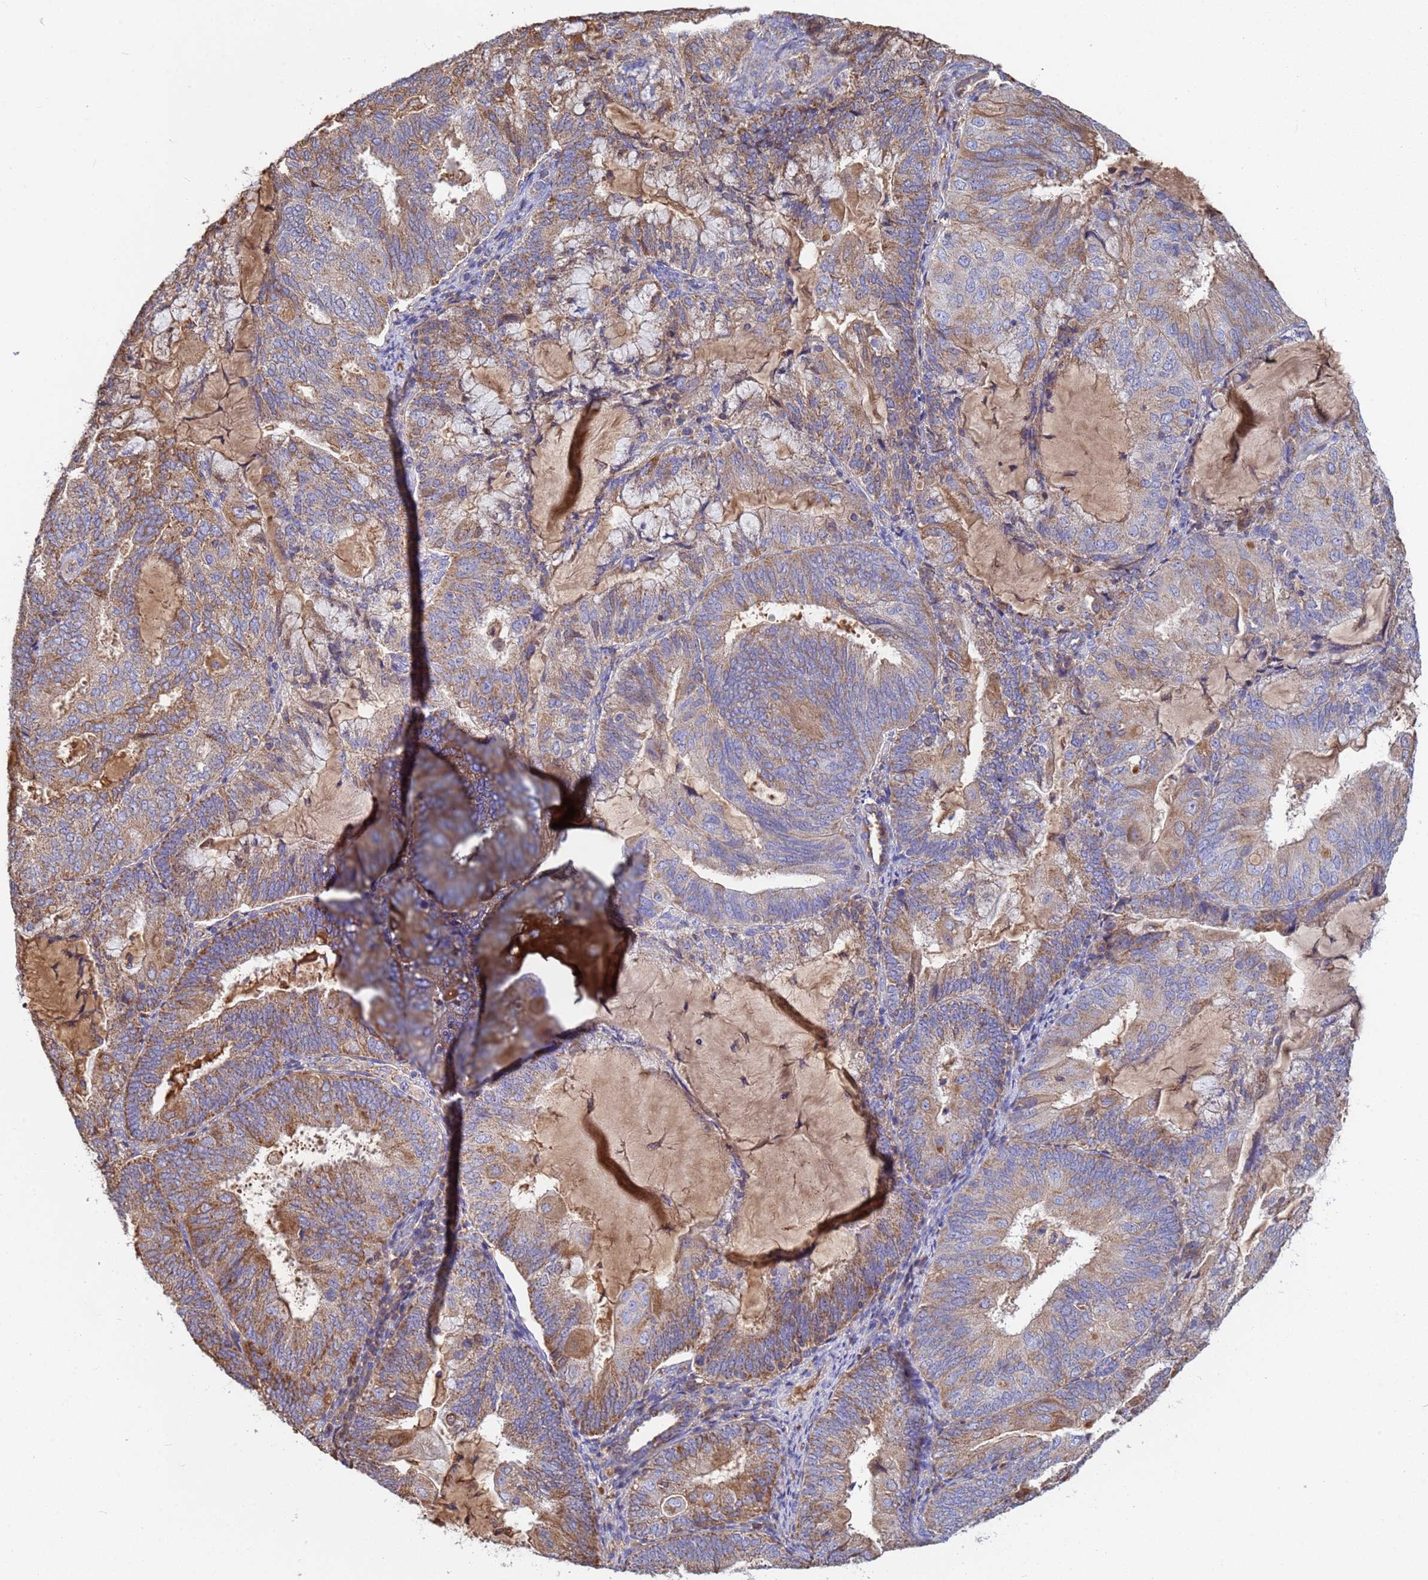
{"staining": {"intensity": "moderate", "quantity": "25%-75%", "location": "cytoplasmic/membranous"}, "tissue": "endometrial cancer", "cell_type": "Tumor cells", "image_type": "cancer", "snomed": [{"axis": "morphology", "description": "Adenocarcinoma, NOS"}, {"axis": "topography", "description": "Endometrium"}], "caption": "Immunohistochemical staining of human endometrial adenocarcinoma demonstrates medium levels of moderate cytoplasmic/membranous protein expression in approximately 25%-75% of tumor cells.", "gene": "GLUD1", "patient": {"sex": "female", "age": 81}}